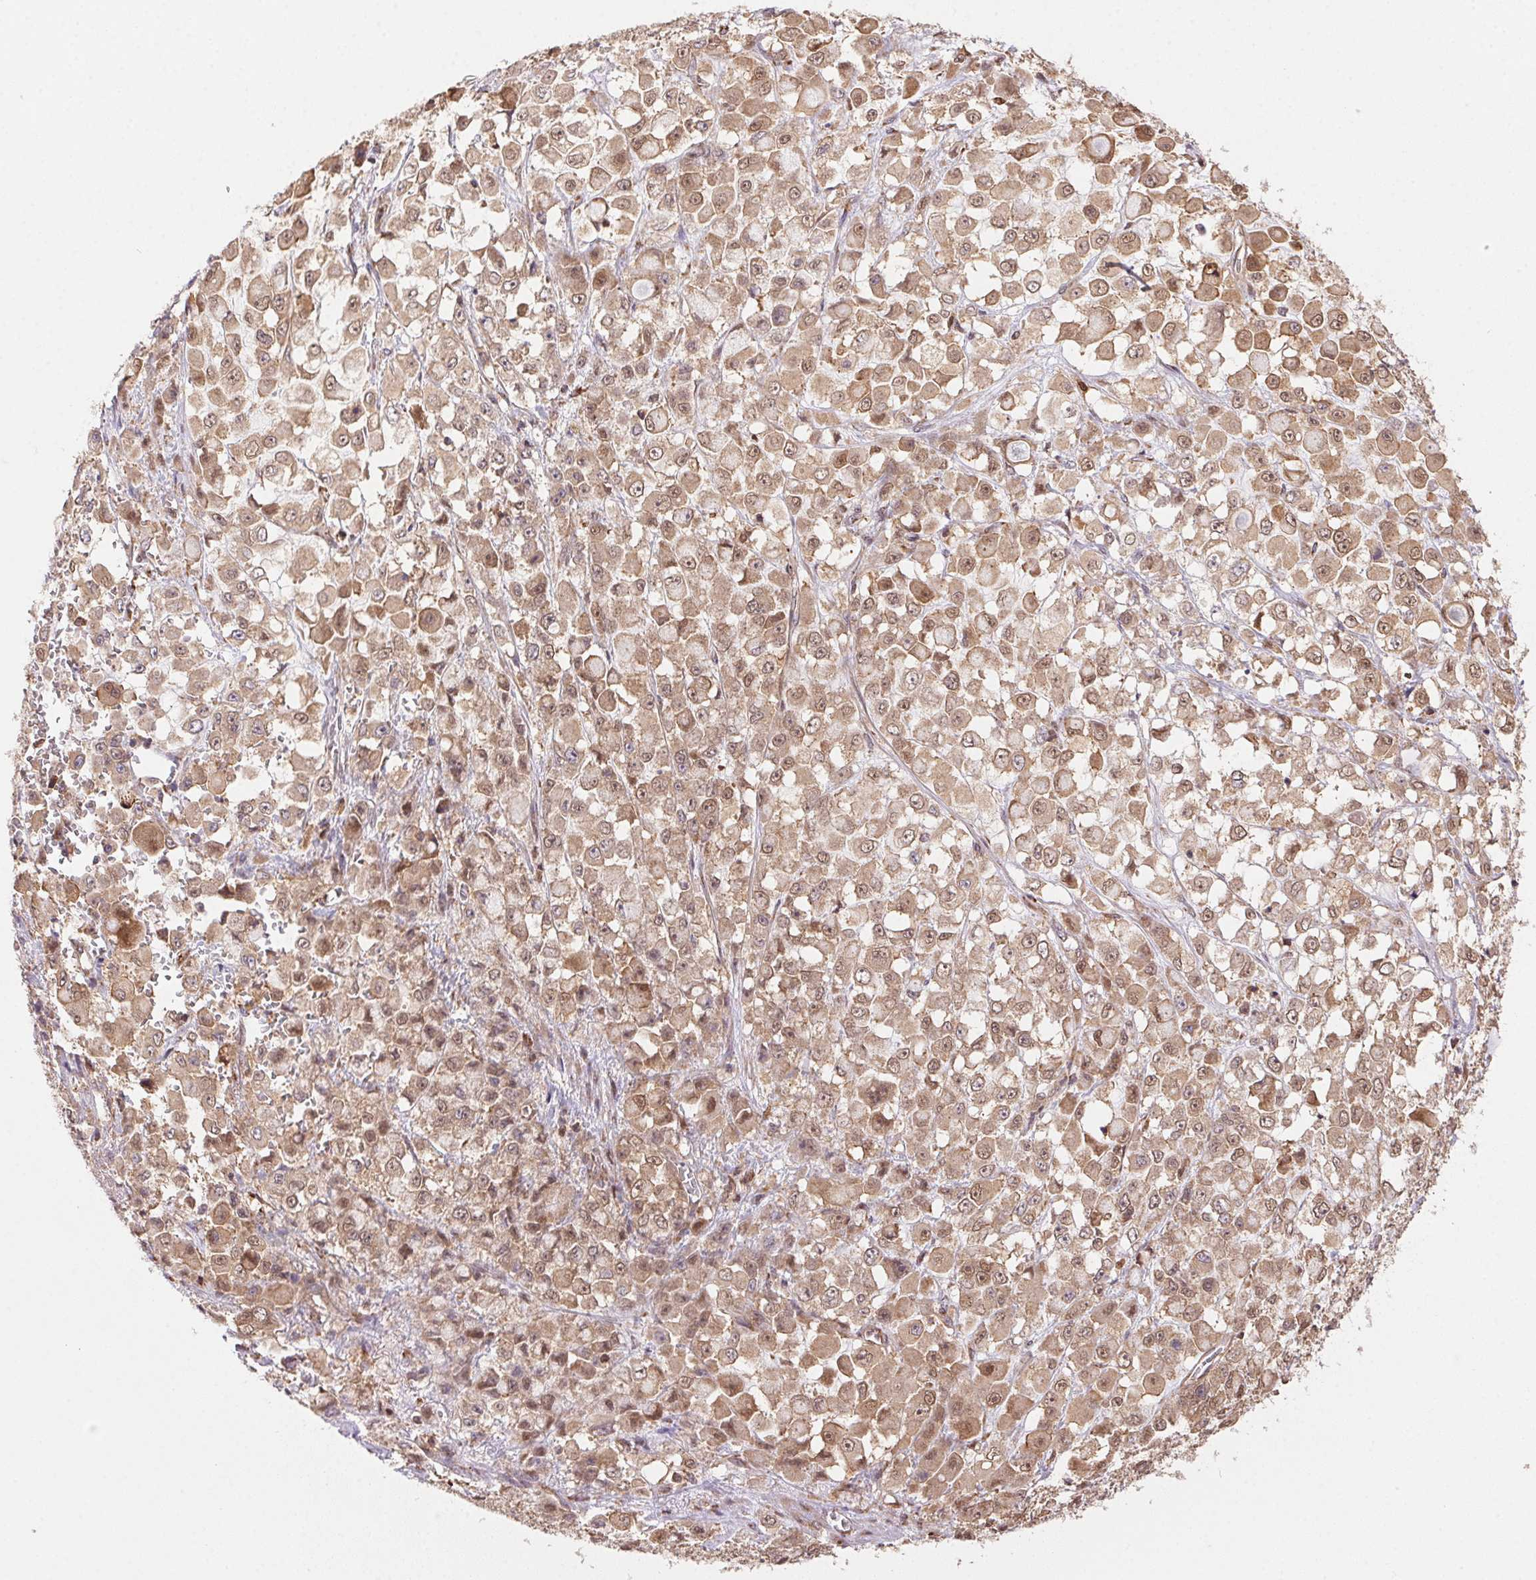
{"staining": {"intensity": "weak", "quantity": ">75%", "location": "cytoplasmic/membranous,nuclear"}, "tissue": "stomach cancer", "cell_type": "Tumor cells", "image_type": "cancer", "snomed": [{"axis": "morphology", "description": "Adenocarcinoma, NOS"}, {"axis": "topography", "description": "Stomach"}], "caption": "Weak cytoplasmic/membranous and nuclear positivity is identified in approximately >75% of tumor cells in adenocarcinoma (stomach).", "gene": "MEX3D", "patient": {"sex": "female", "age": 76}}